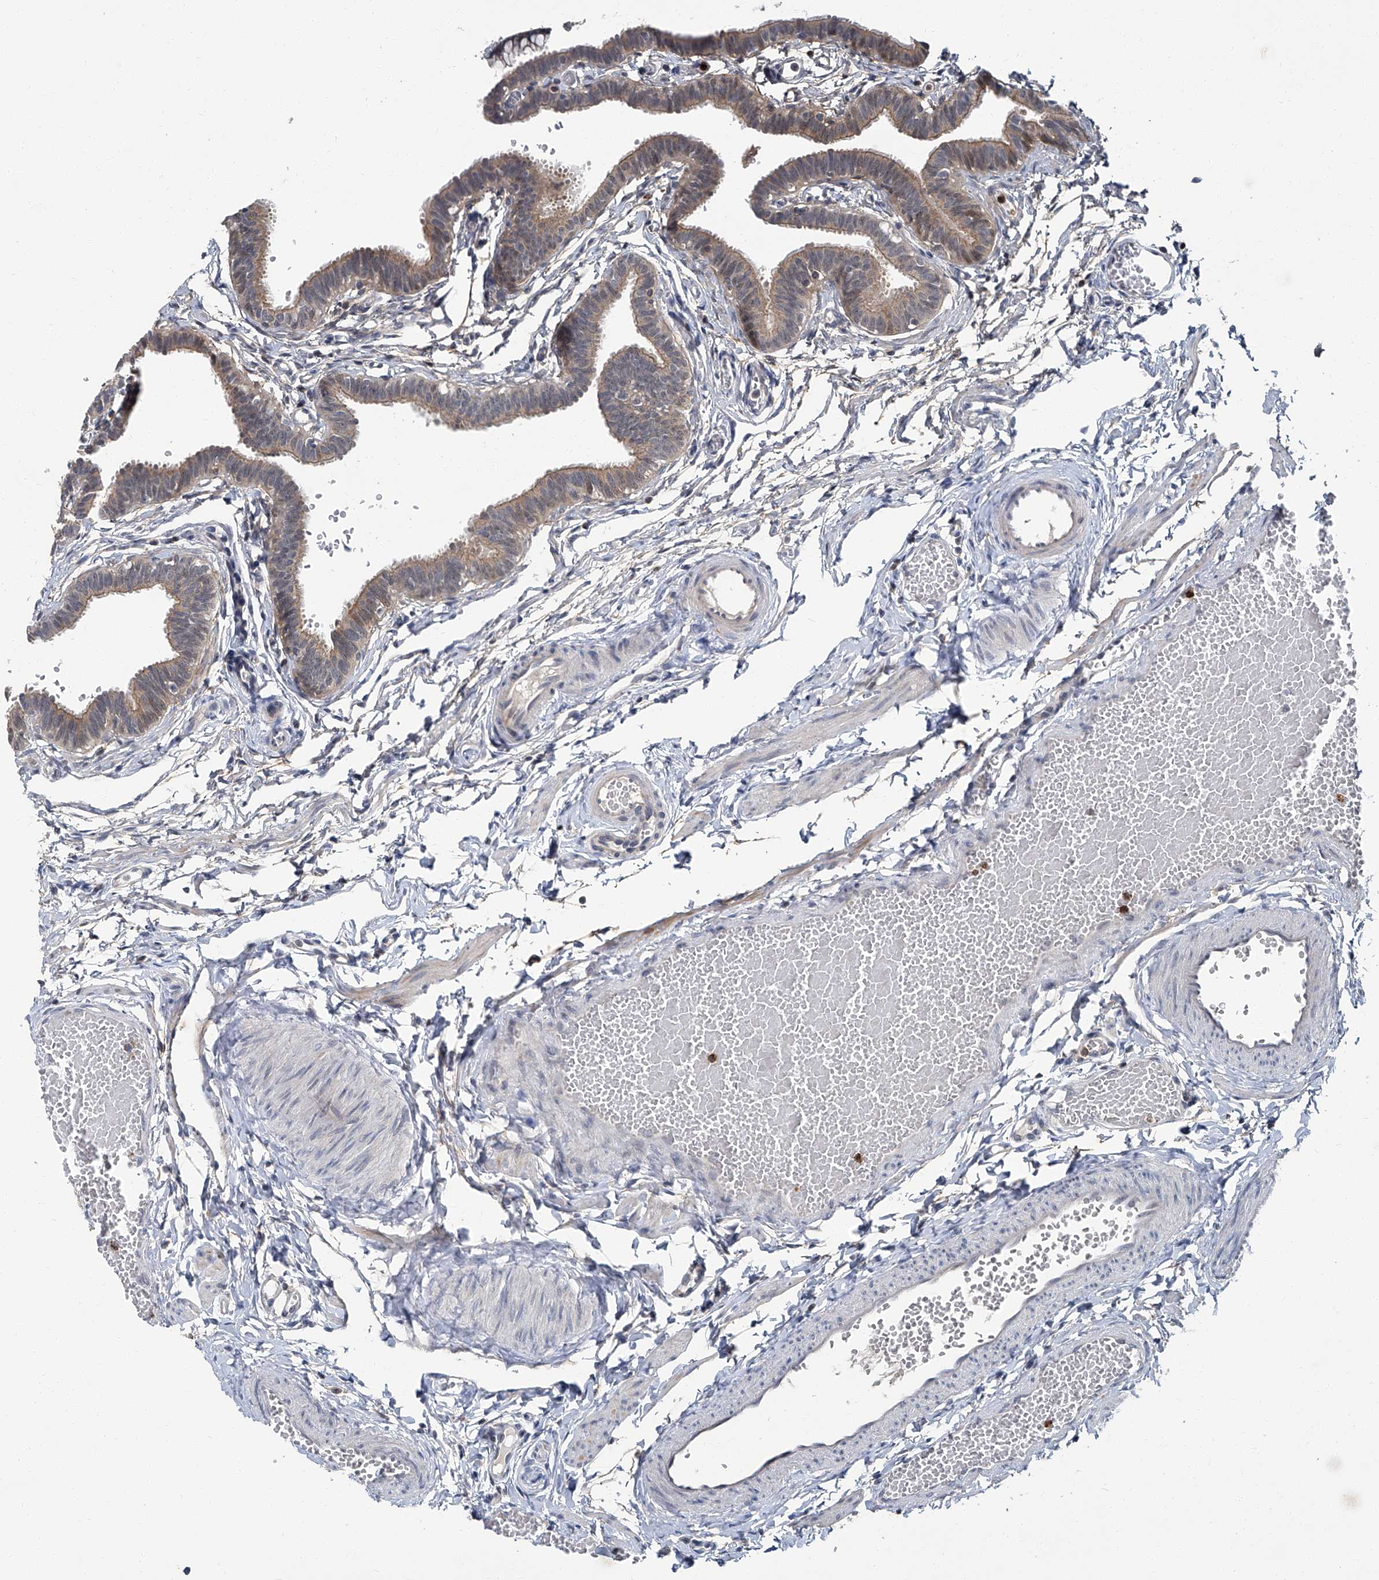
{"staining": {"intensity": "moderate", "quantity": ">75%", "location": "cytoplasmic/membranous"}, "tissue": "fallopian tube", "cell_type": "Glandular cells", "image_type": "normal", "snomed": [{"axis": "morphology", "description": "Normal tissue, NOS"}, {"axis": "topography", "description": "Fallopian tube"}, {"axis": "topography", "description": "Ovary"}], "caption": "Immunohistochemistry (IHC) histopathology image of normal fallopian tube: fallopian tube stained using immunohistochemistry (IHC) demonstrates medium levels of moderate protein expression localized specifically in the cytoplasmic/membranous of glandular cells, appearing as a cytoplasmic/membranous brown color.", "gene": "AKNAD1", "patient": {"sex": "female", "age": 23}}